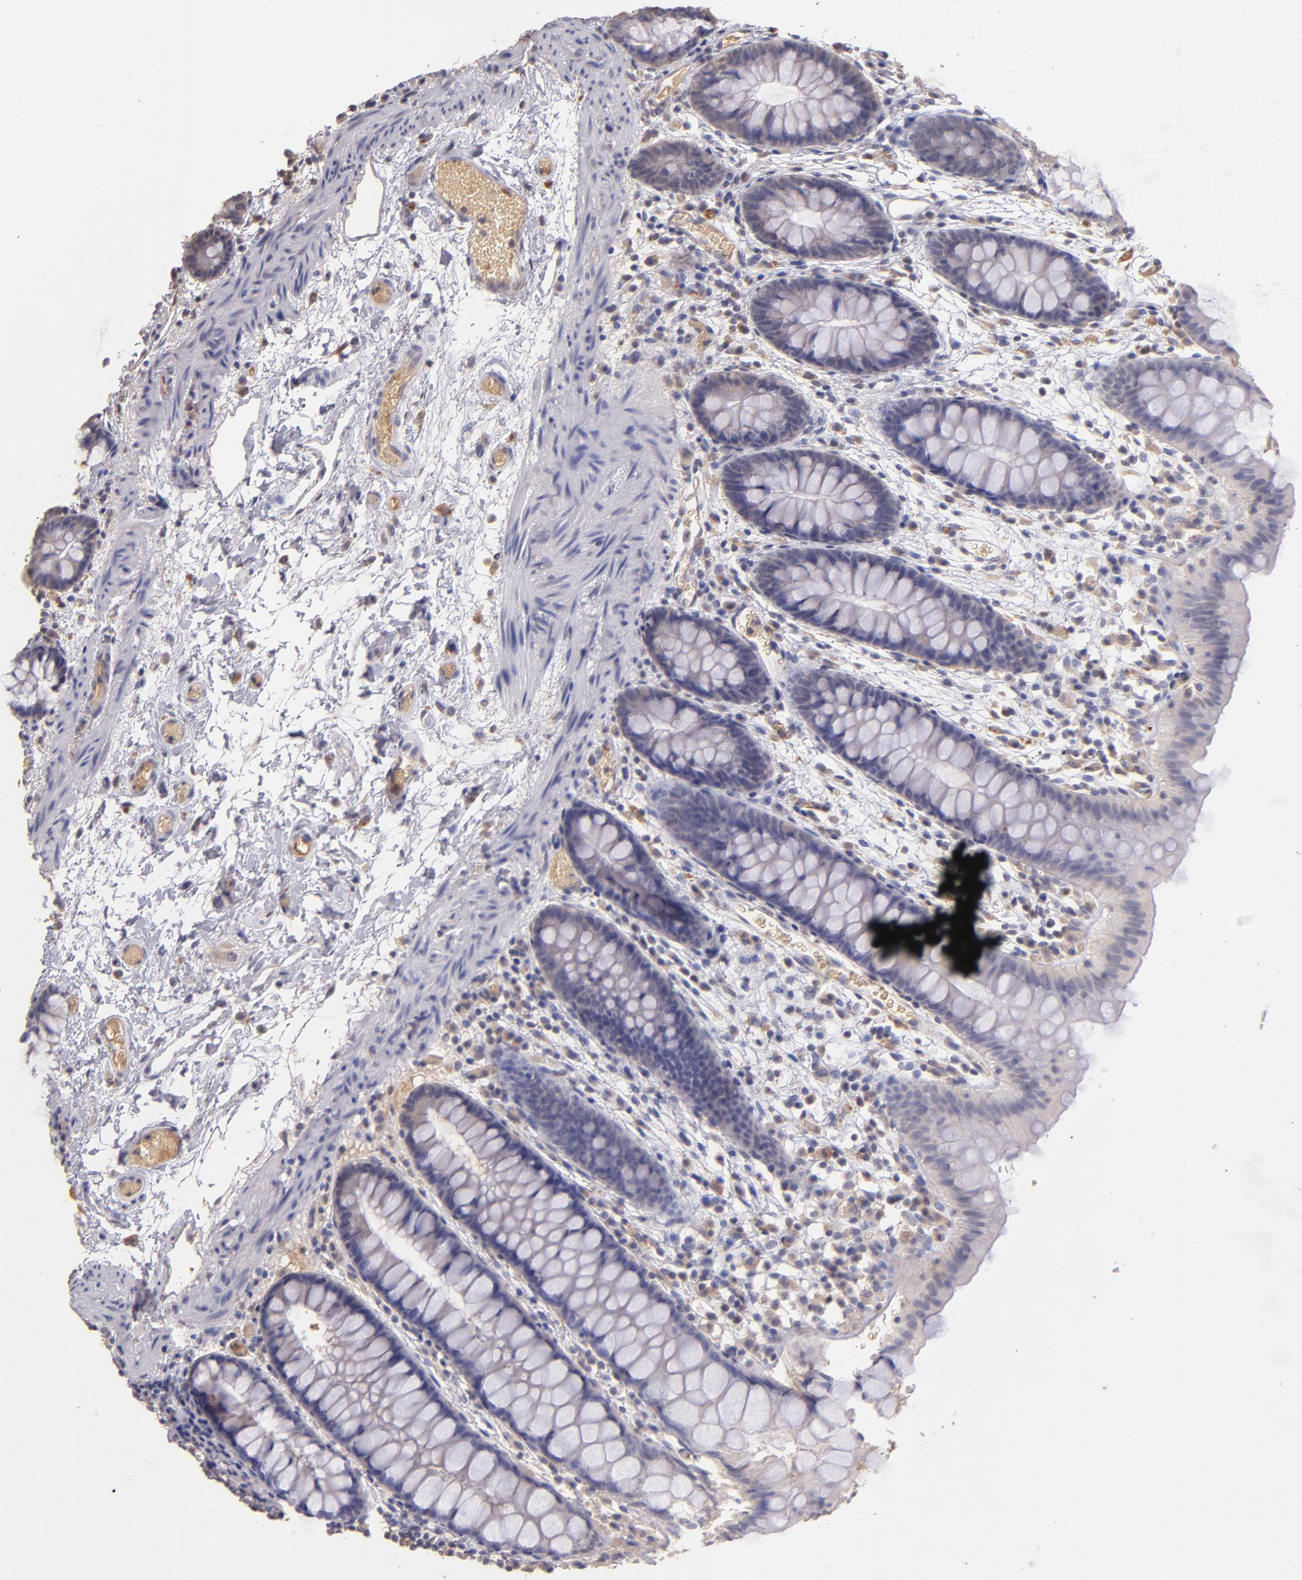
{"staining": {"intensity": "negative", "quantity": "none", "location": "none"}, "tissue": "colon", "cell_type": "Endothelial cells", "image_type": "normal", "snomed": [{"axis": "morphology", "description": "Normal tissue, NOS"}, {"axis": "topography", "description": "Smooth muscle"}, {"axis": "topography", "description": "Colon"}], "caption": "IHC photomicrograph of unremarkable colon: colon stained with DAB exhibits no significant protein staining in endothelial cells. (Brightfield microscopy of DAB IHC at high magnification).", "gene": "SERPINC1", "patient": {"sex": "male", "age": 67}}